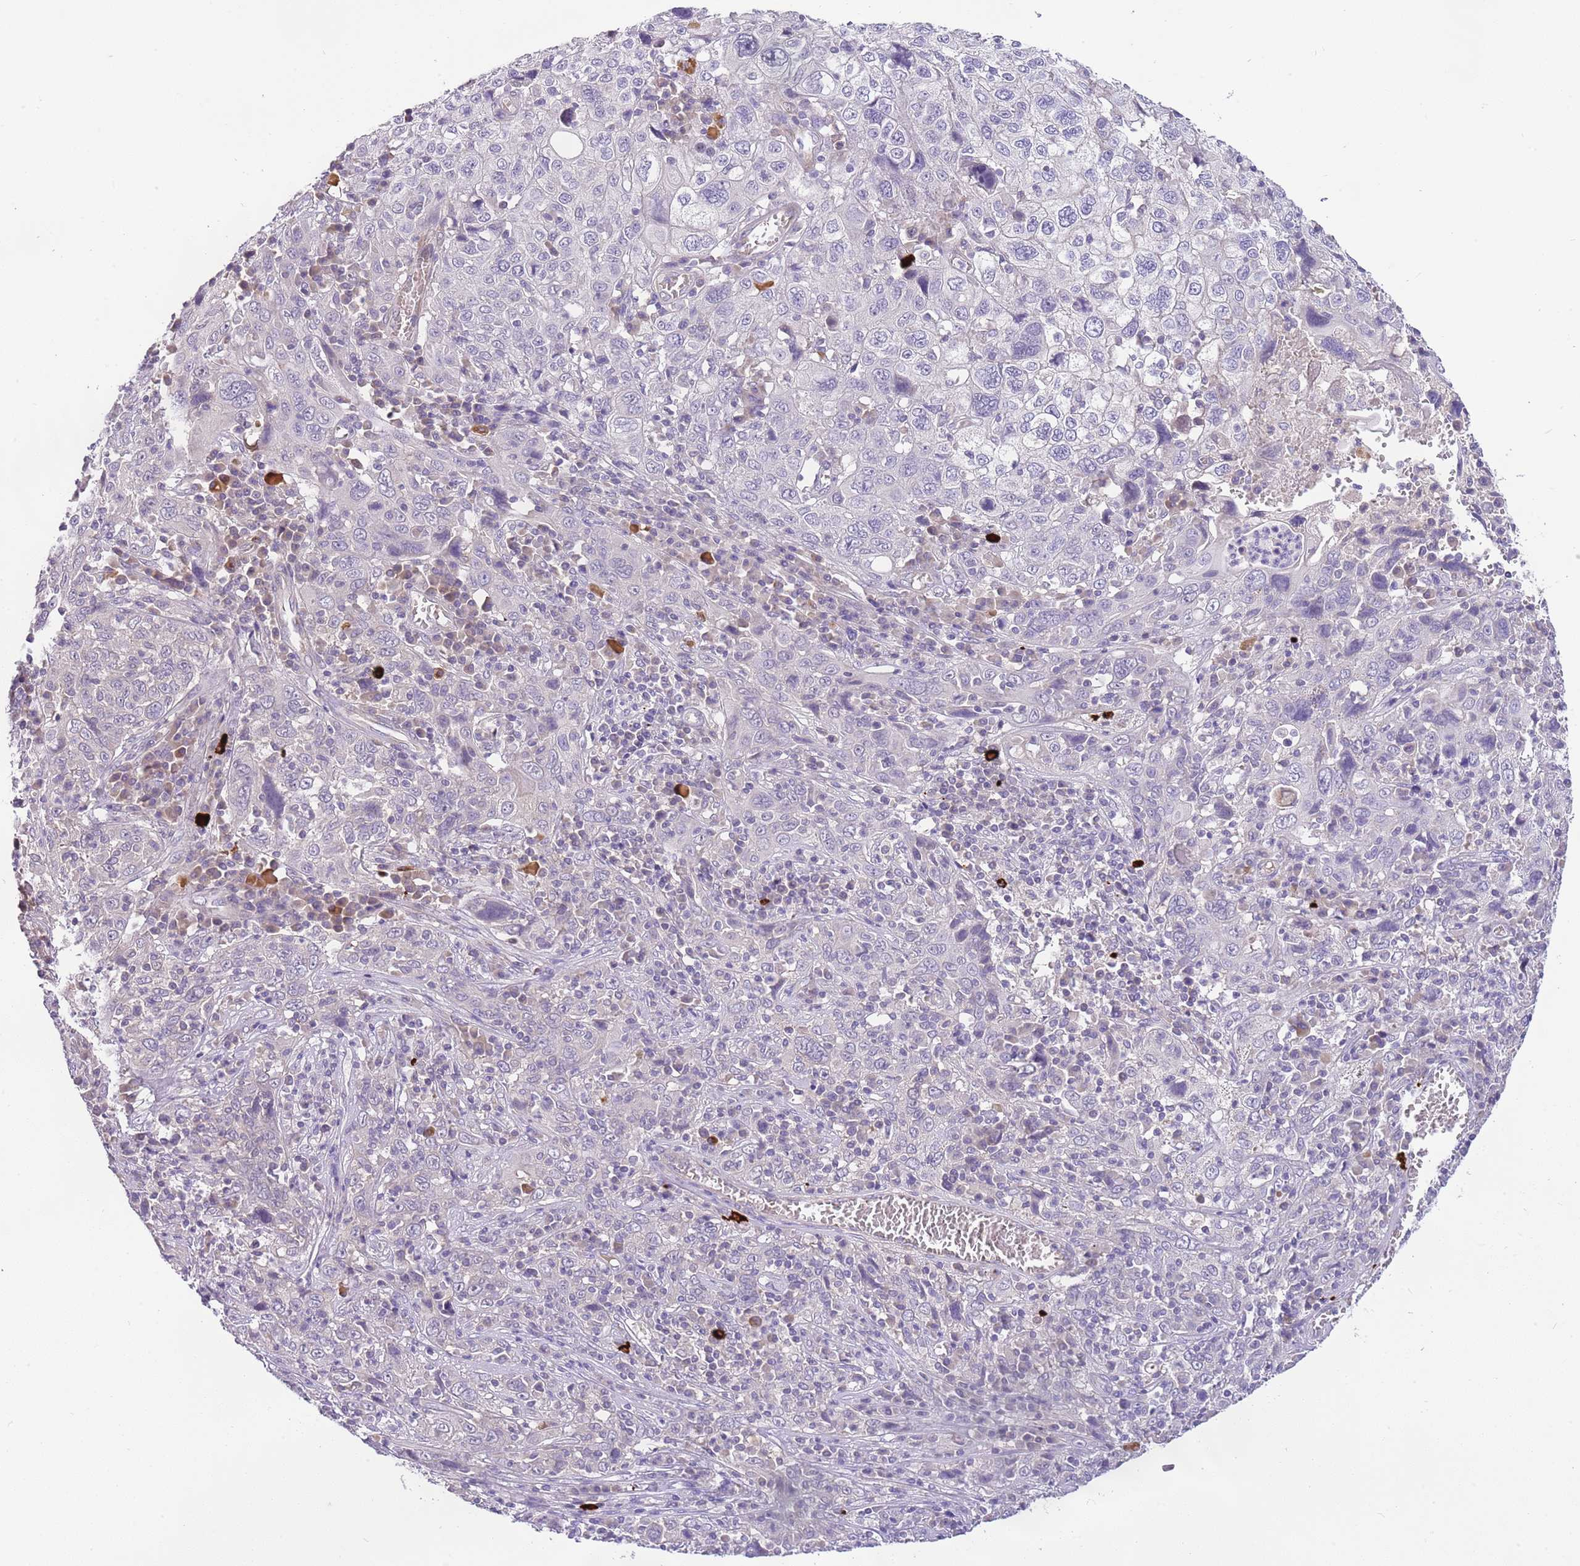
{"staining": {"intensity": "negative", "quantity": "none", "location": "none"}, "tissue": "cervical cancer", "cell_type": "Tumor cells", "image_type": "cancer", "snomed": [{"axis": "morphology", "description": "Squamous cell carcinoma, NOS"}, {"axis": "topography", "description": "Cervix"}], "caption": "There is no significant positivity in tumor cells of squamous cell carcinoma (cervical).", "gene": "RFK", "patient": {"sex": "female", "age": 46}}